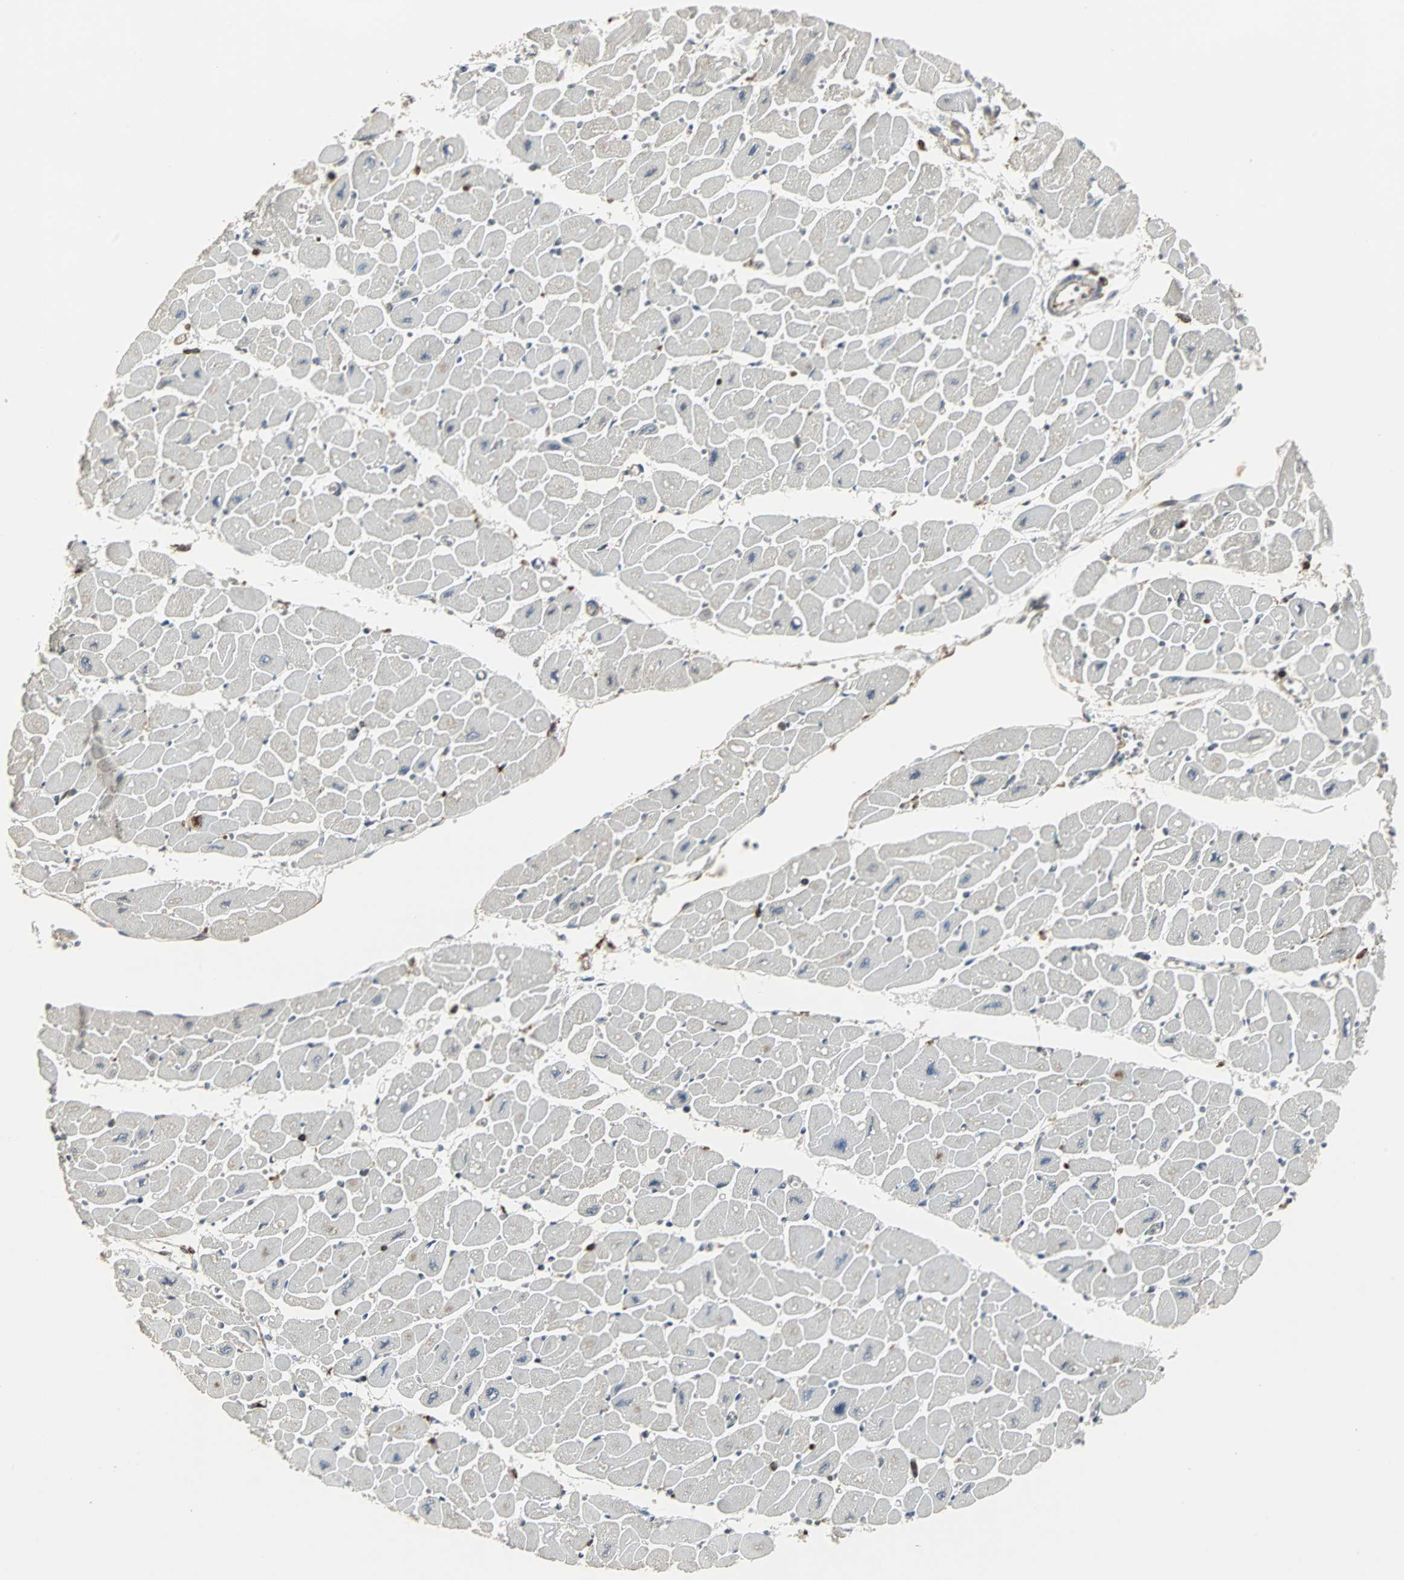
{"staining": {"intensity": "negative", "quantity": "none", "location": "none"}, "tissue": "heart muscle", "cell_type": "Cardiomyocytes", "image_type": "normal", "snomed": [{"axis": "morphology", "description": "Normal tissue, NOS"}, {"axis": "topography", "description": "Heart"}], "caption": "Immunohistochemistry (IHC) of normal human heart muscle displays no expression in cardiomyocytes.", "gene": "LRRFIP1", "patient": {"sex": "female", "age": 54}}